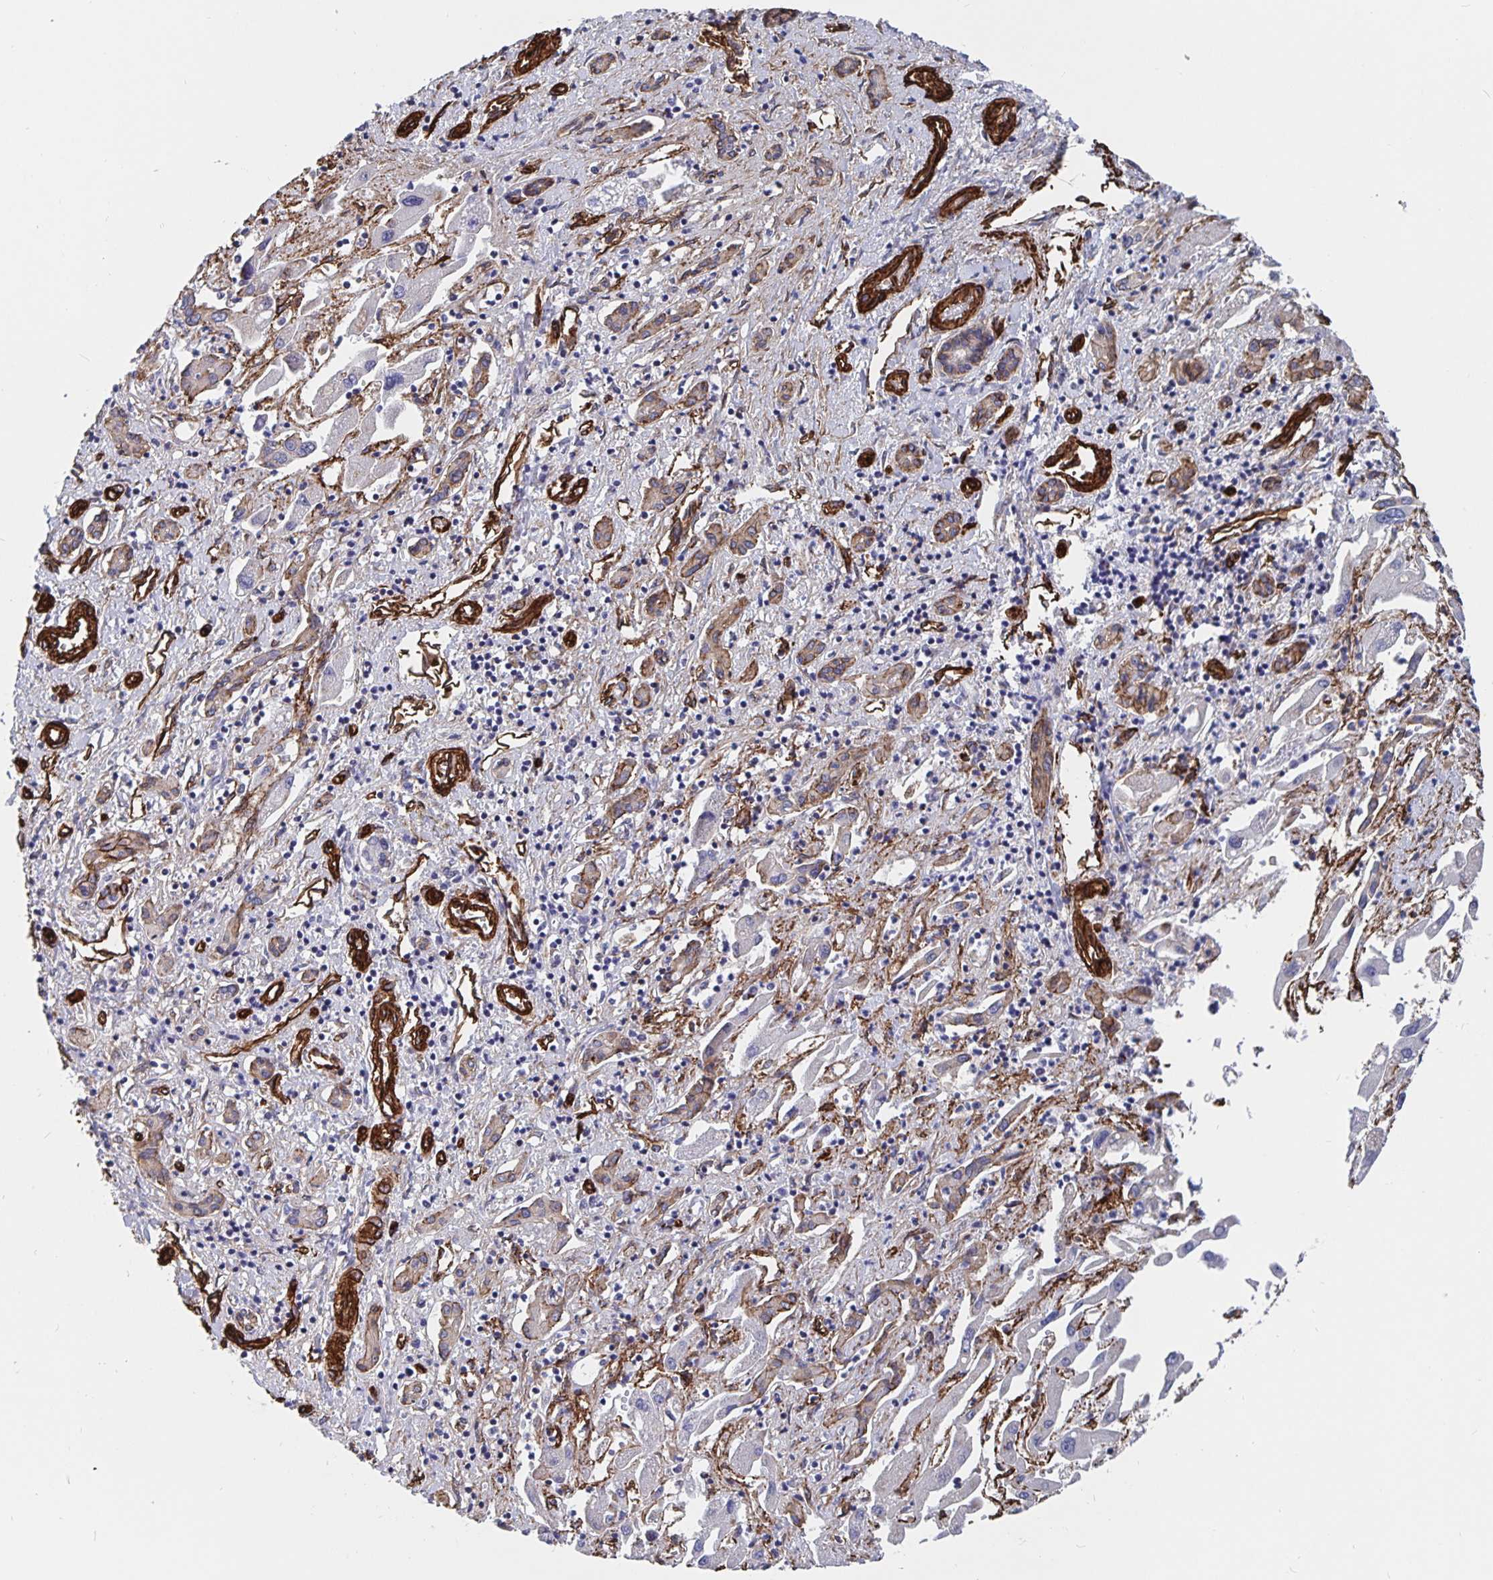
{"staining": {"intensity": "negative", "quantity": "none", "location": "none"}, "tissue": "liver cancer", "cell_type": "Tumor cells", "image_type": "cancer", "snomed": [{"axis": "morphology", "description": "Carcinoma, Hepatocellular, NOS"}, {"axis": "topography", "description": "Liver"}], "caption": "Liver hepatocellular carcinoma was stained to show a protein in brown. There is no significant expression in tumor cells. The staining was performed using DAB (3,3'-diaminobenzidine) to visualize the protein expression in brown, while the nuclei were stained in blue with hematoxylin (Magnification: 20x).", "gene": "DCHS2", "patient": {"sex": "male", "age": 73}}